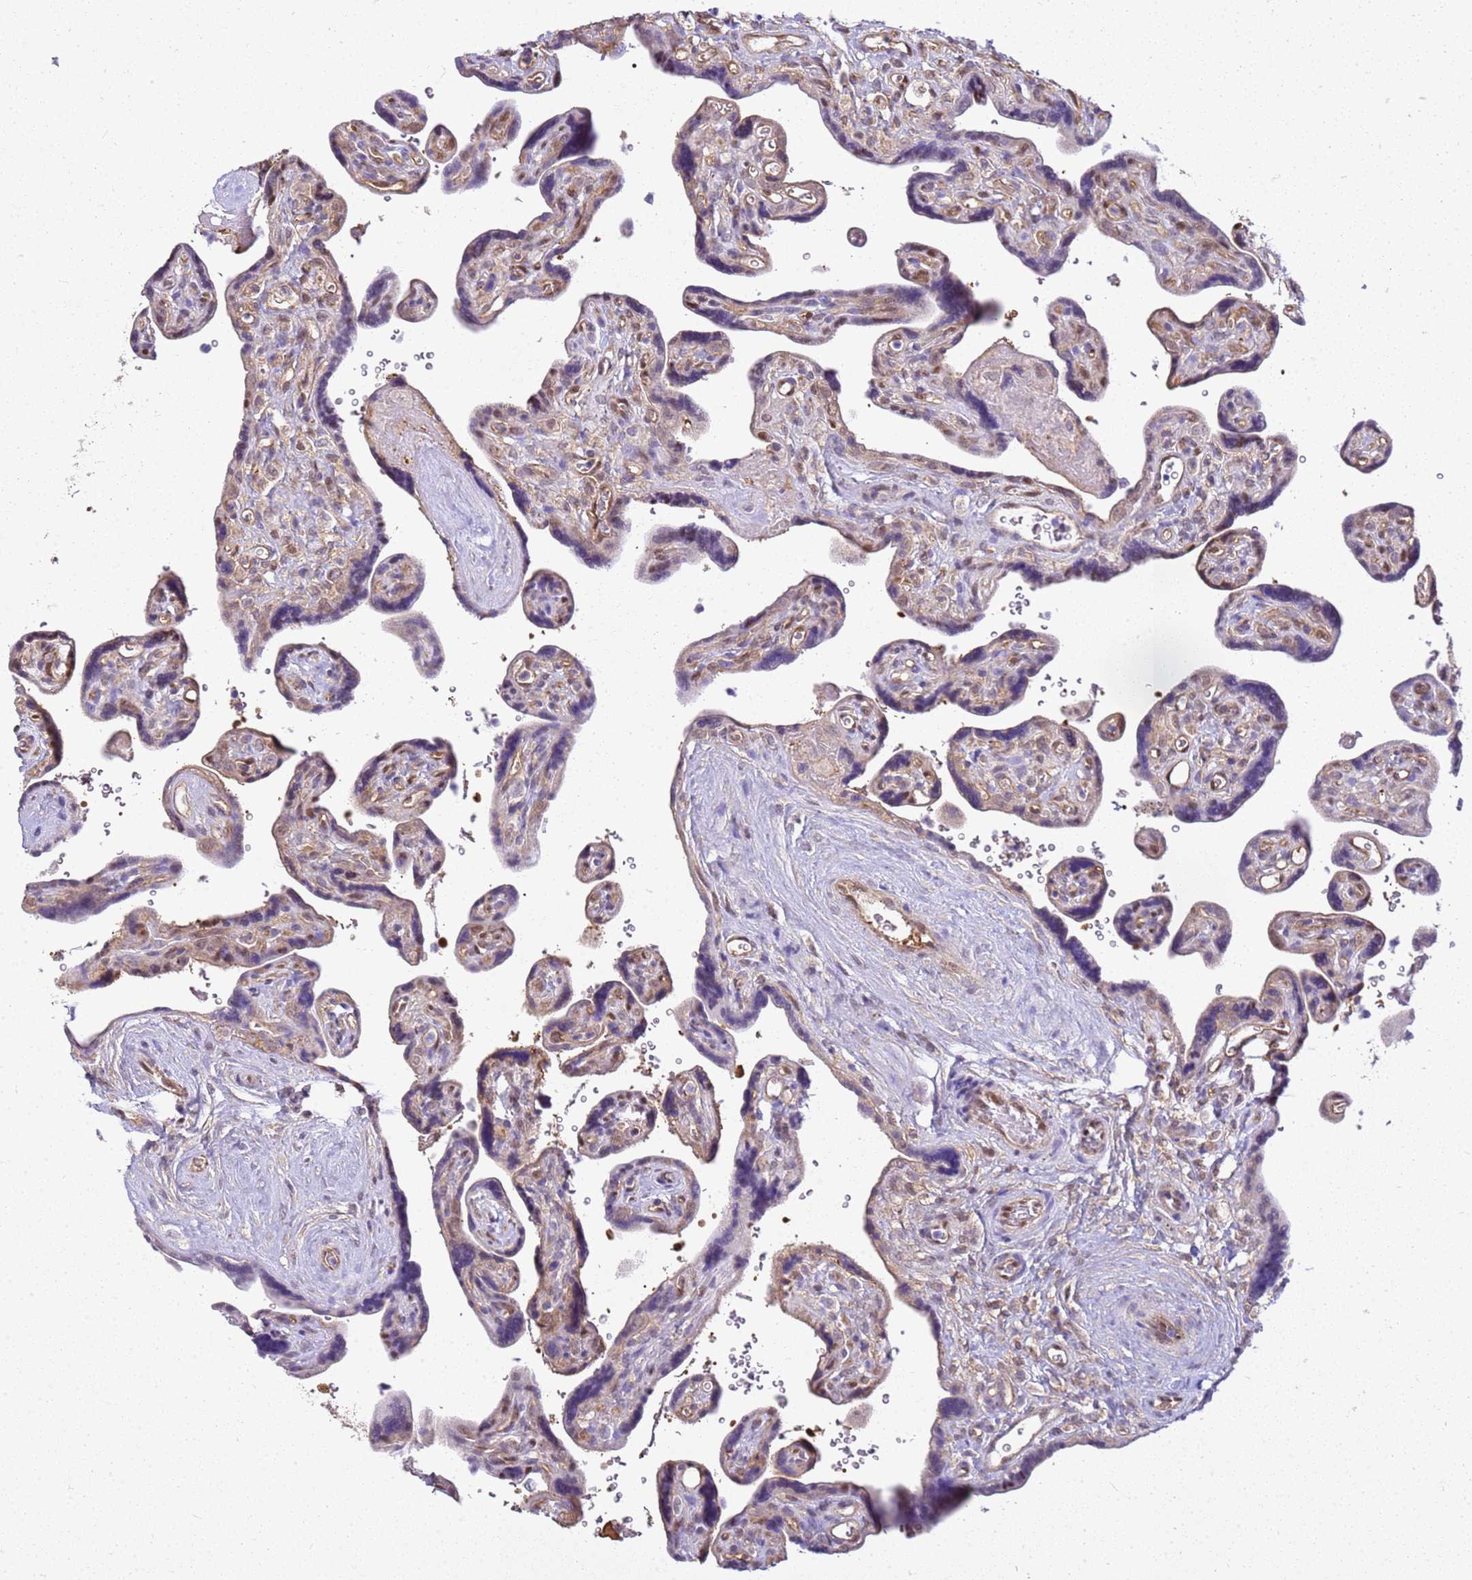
{"staining": {"intensity": "weak", "quantity": "<25%", "location": "cytoplasmic/membranous"}, "tissue": "placenta", "cell_type": "Decidual cells", "image_type": "normal", "snomed": [{"axis": "morphology", "description": "Normal tissue, NOS"}, {"axis": "topography", "description": "Placenta"}], "caption": "This photomicrograph is of benign placenta stained with immunohistochemistry (IHC) to label a protein in brown with the nuclei are counter-stained blue. There is no staining in decidual cells. Nuclei are stained in blue.", "gene": "YWHAE", "patient": {"sex": "female", "age": 39}}